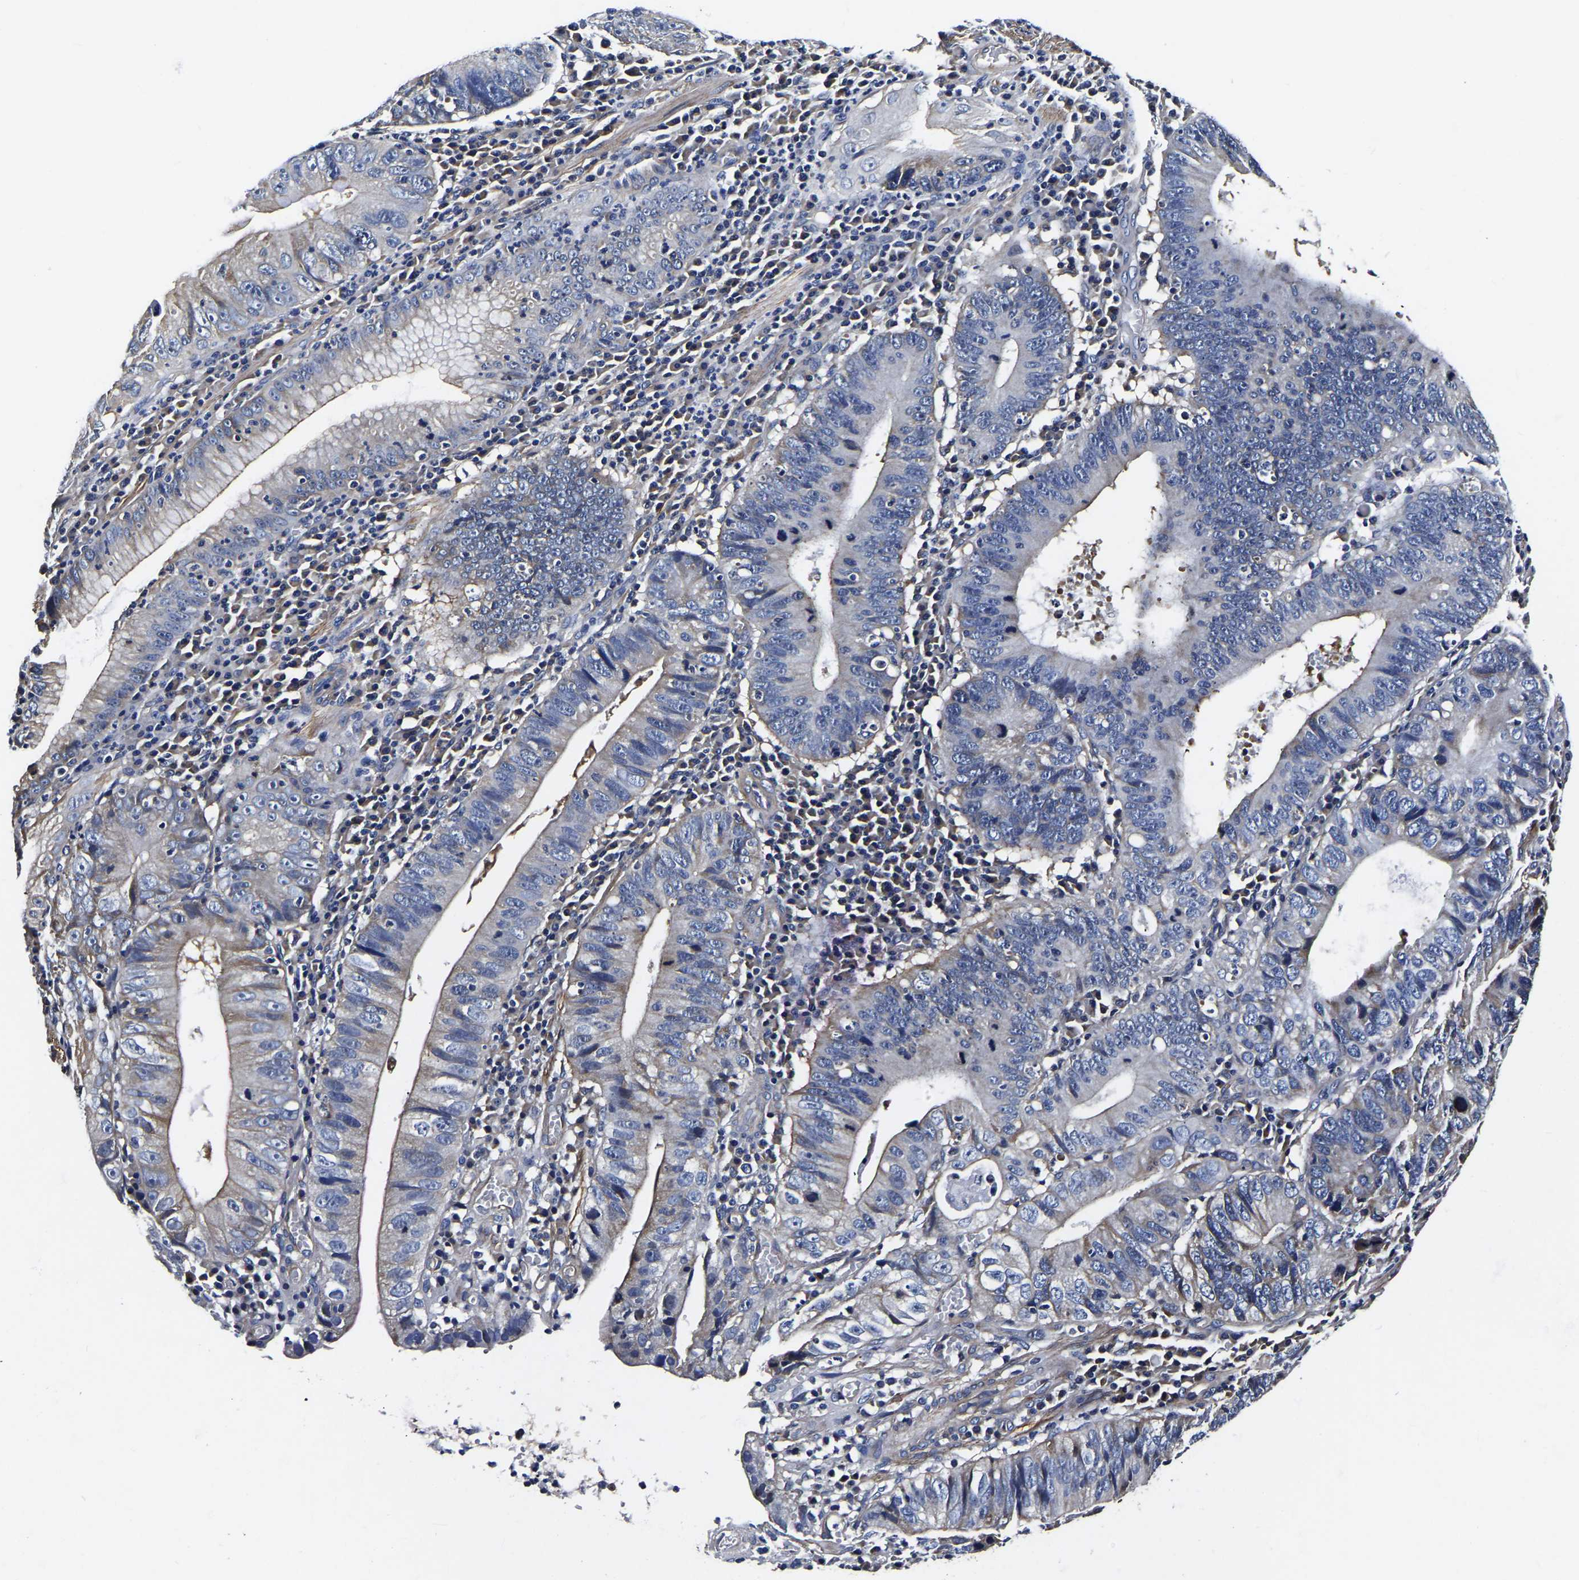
{"staining": {"intensity": "negative", "quantity": "none", "location": "none"}, "tissue": "stomach cancer", "cell_type": "Tumor cells", "image_type": "cancer", "snomed": [{"axis": "morphology", "description": "Adenocarcinoma, NOS"}, {"axis": "topography", "description": "Stomach"}], "caption": "Immunohistochemistry (IHC) photomicrograph of neoplastic tissue: stomach adenocarcinoma stained with DAB displays no significant protein expression in tumor cells.", "gene": "KCTD17", "patient": {"sex": "male", "age": 59}}